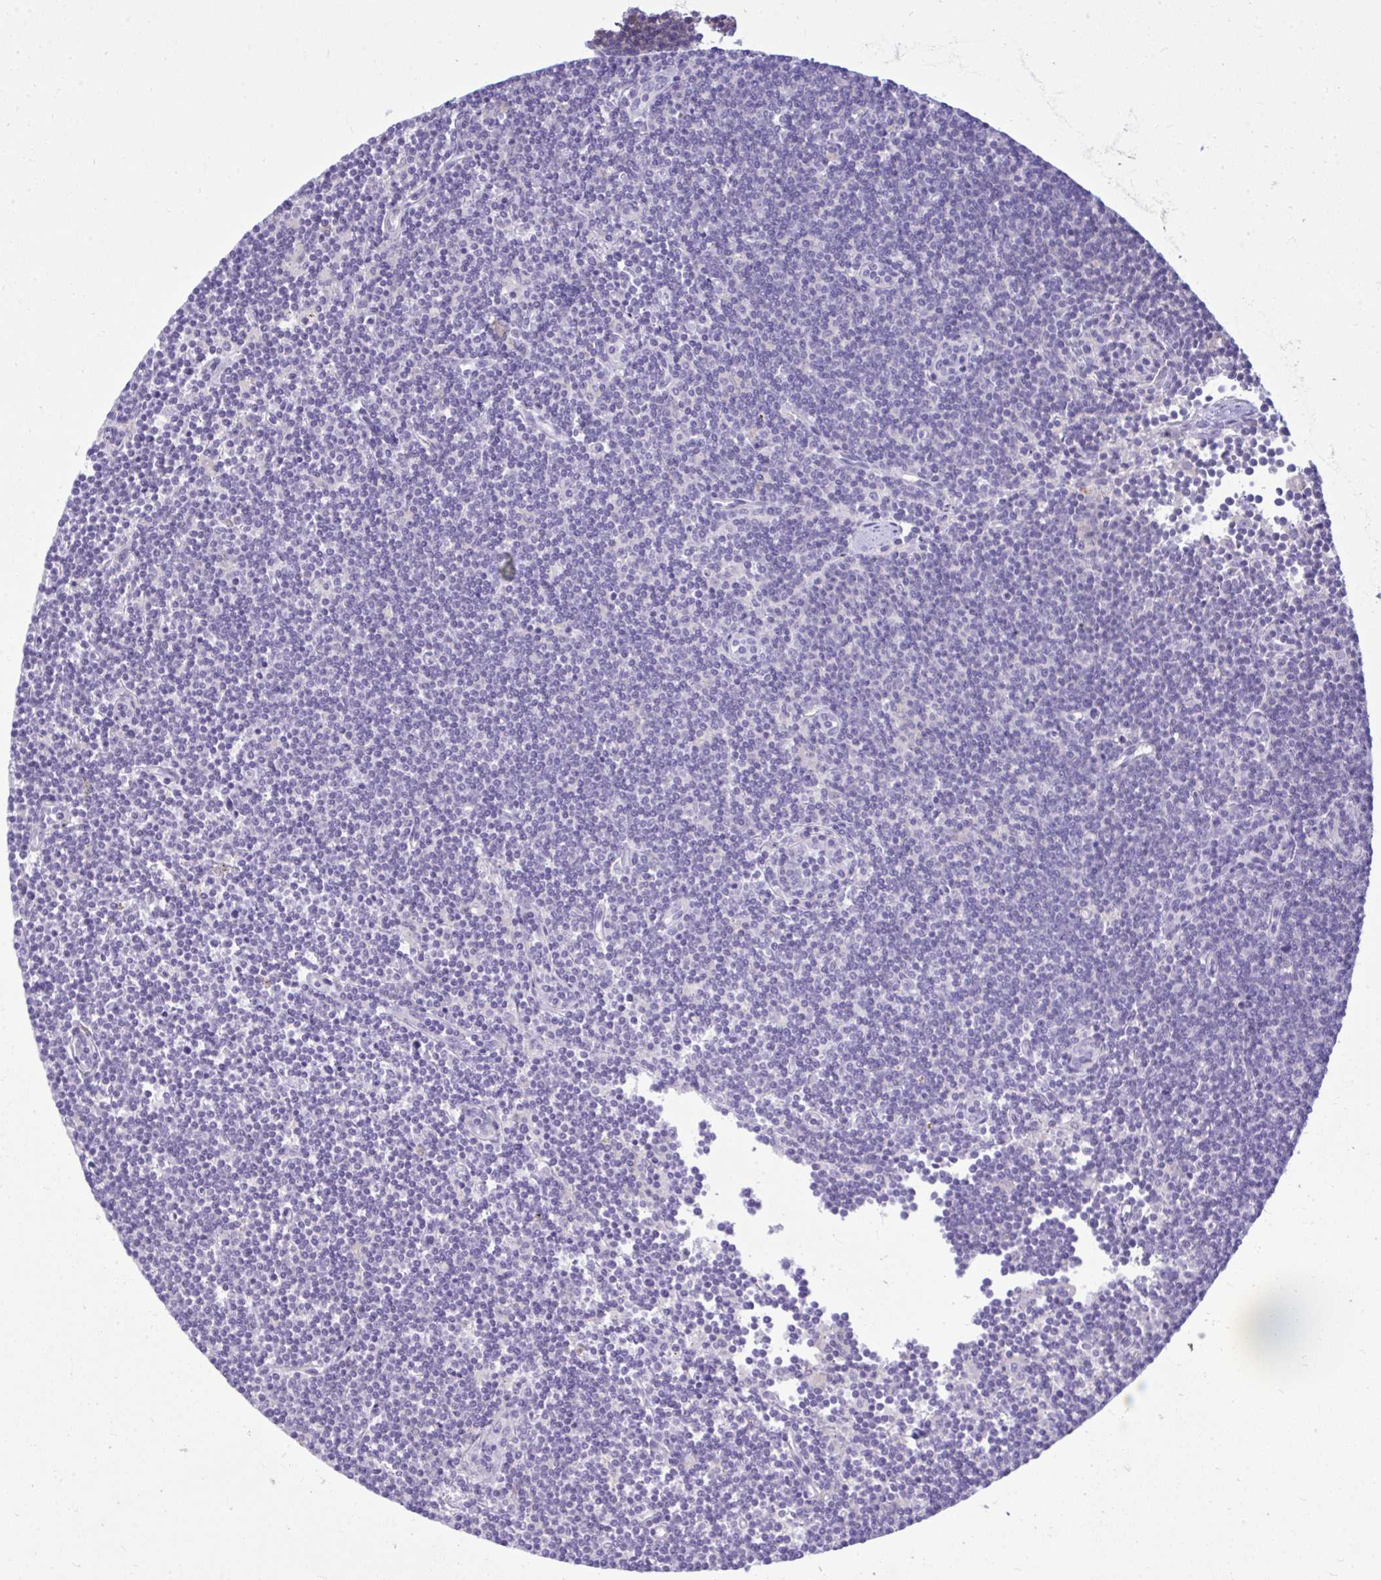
{"staining": {"intensity": "negative", "quantity": "none", "location": "none"}, "tissue": "lymphoma", "cell_type": "Tumor cells", "image_type": "cancer", "snomed": [{"axis": "morphology", "description": "Malignant lymphoma, non-Hodgkin's type, Low grade"}, {"axis": "topography", "description": "Lymph node"}], "caption": "Tumor cells show no significant staining in malignant lymphoma, non-Hodgkin's type (low-grade).", "gene": "GRK4", "patient": {"sex": "female", "age": 73}}